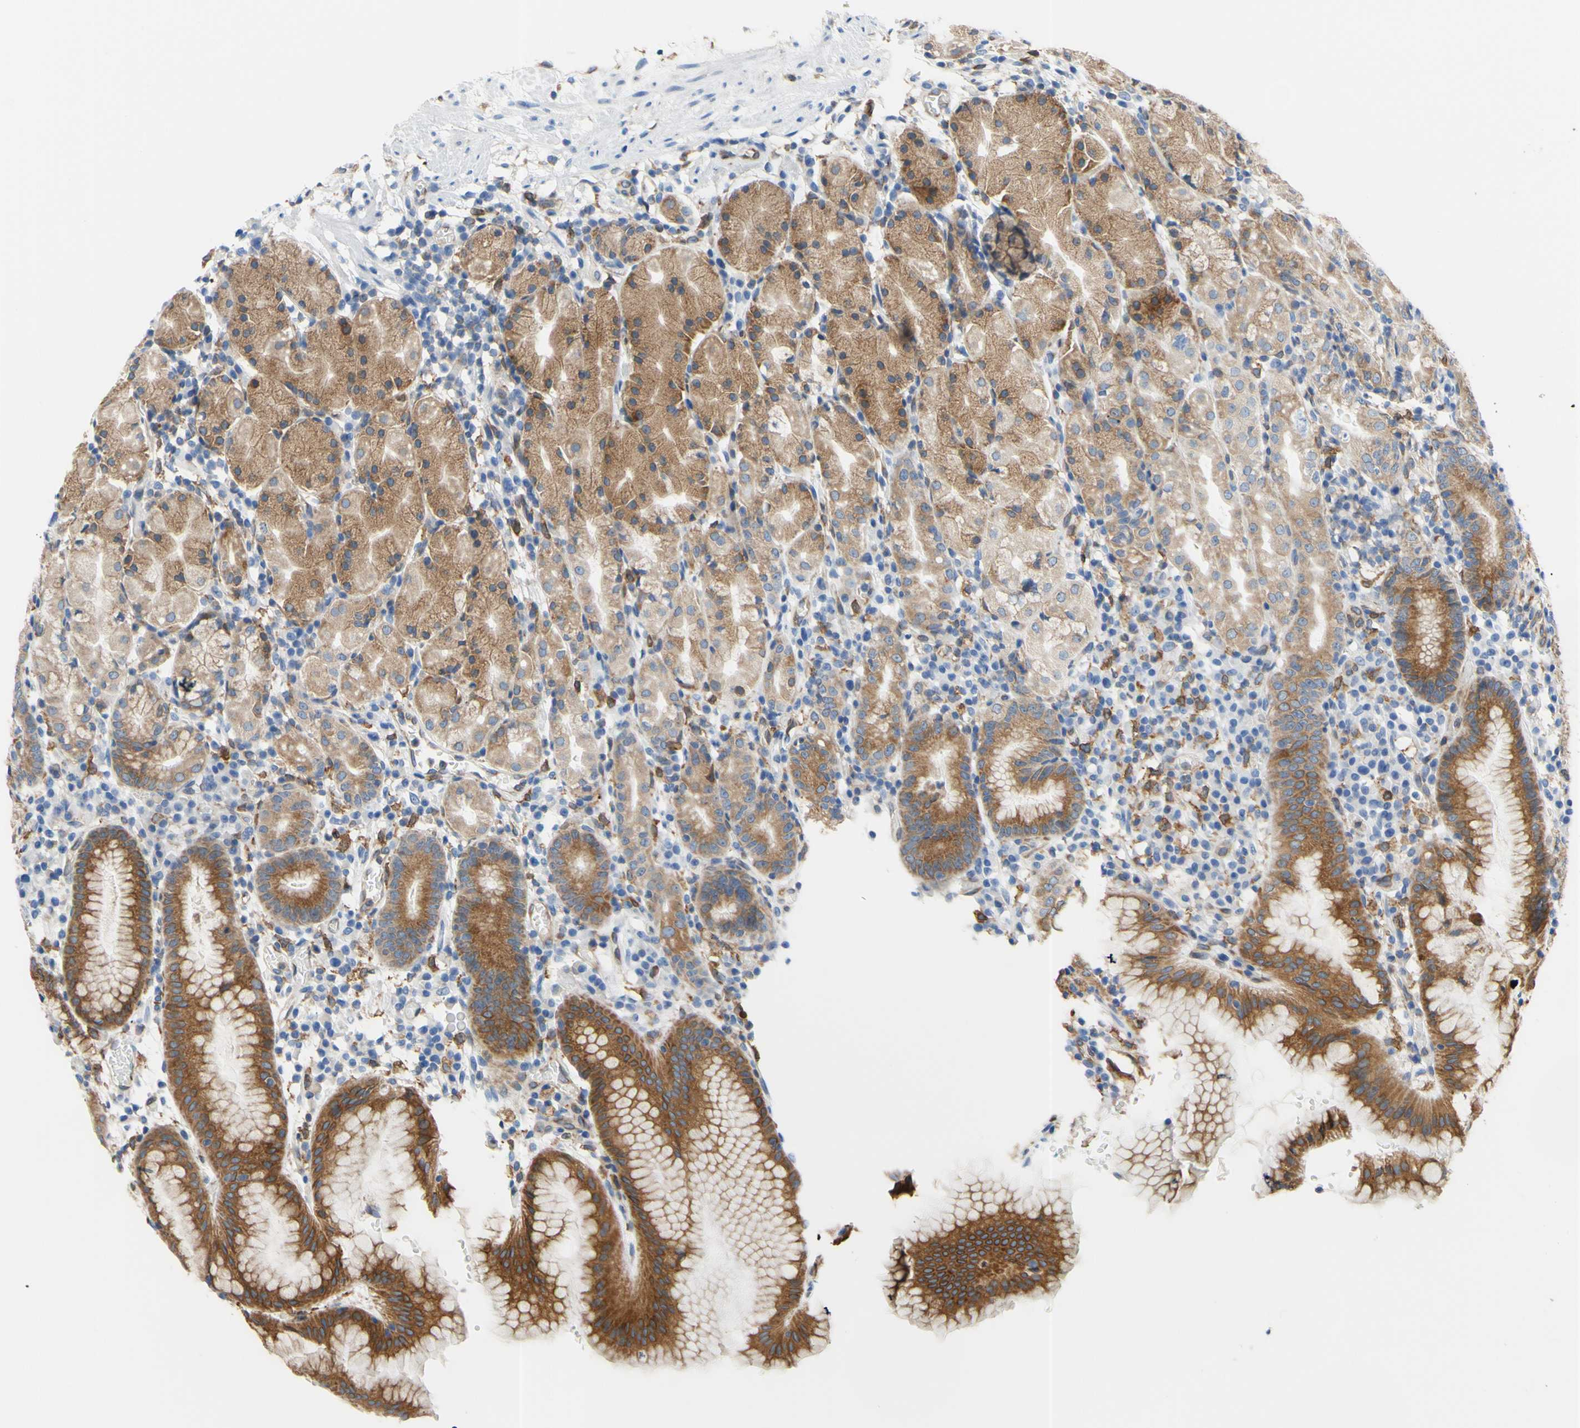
{"staining": {"intensity": "moderate", "quantity": ">75%", "location": "cytoplasmic/membranous"}, "tissue": "stomach", "cell_type": "Glandular cells", "image_type": "normal", "snomed": [{"axis": "morphology", "description": "Normal tissue, NOS"}, {"axis": "topography", "description": "Stomach"}, {"axis": "topography", "description": "Stomach, lower"}], "caption": "High-power microscopy captured an immunohistochemistry photomicrograph of unremarkable stomach, revealing moderate cytoplasmic/membranous staining in about >75% of glandular cells.", "gene": "MGST2", "patient": {"sex": "female", "age": 75}}